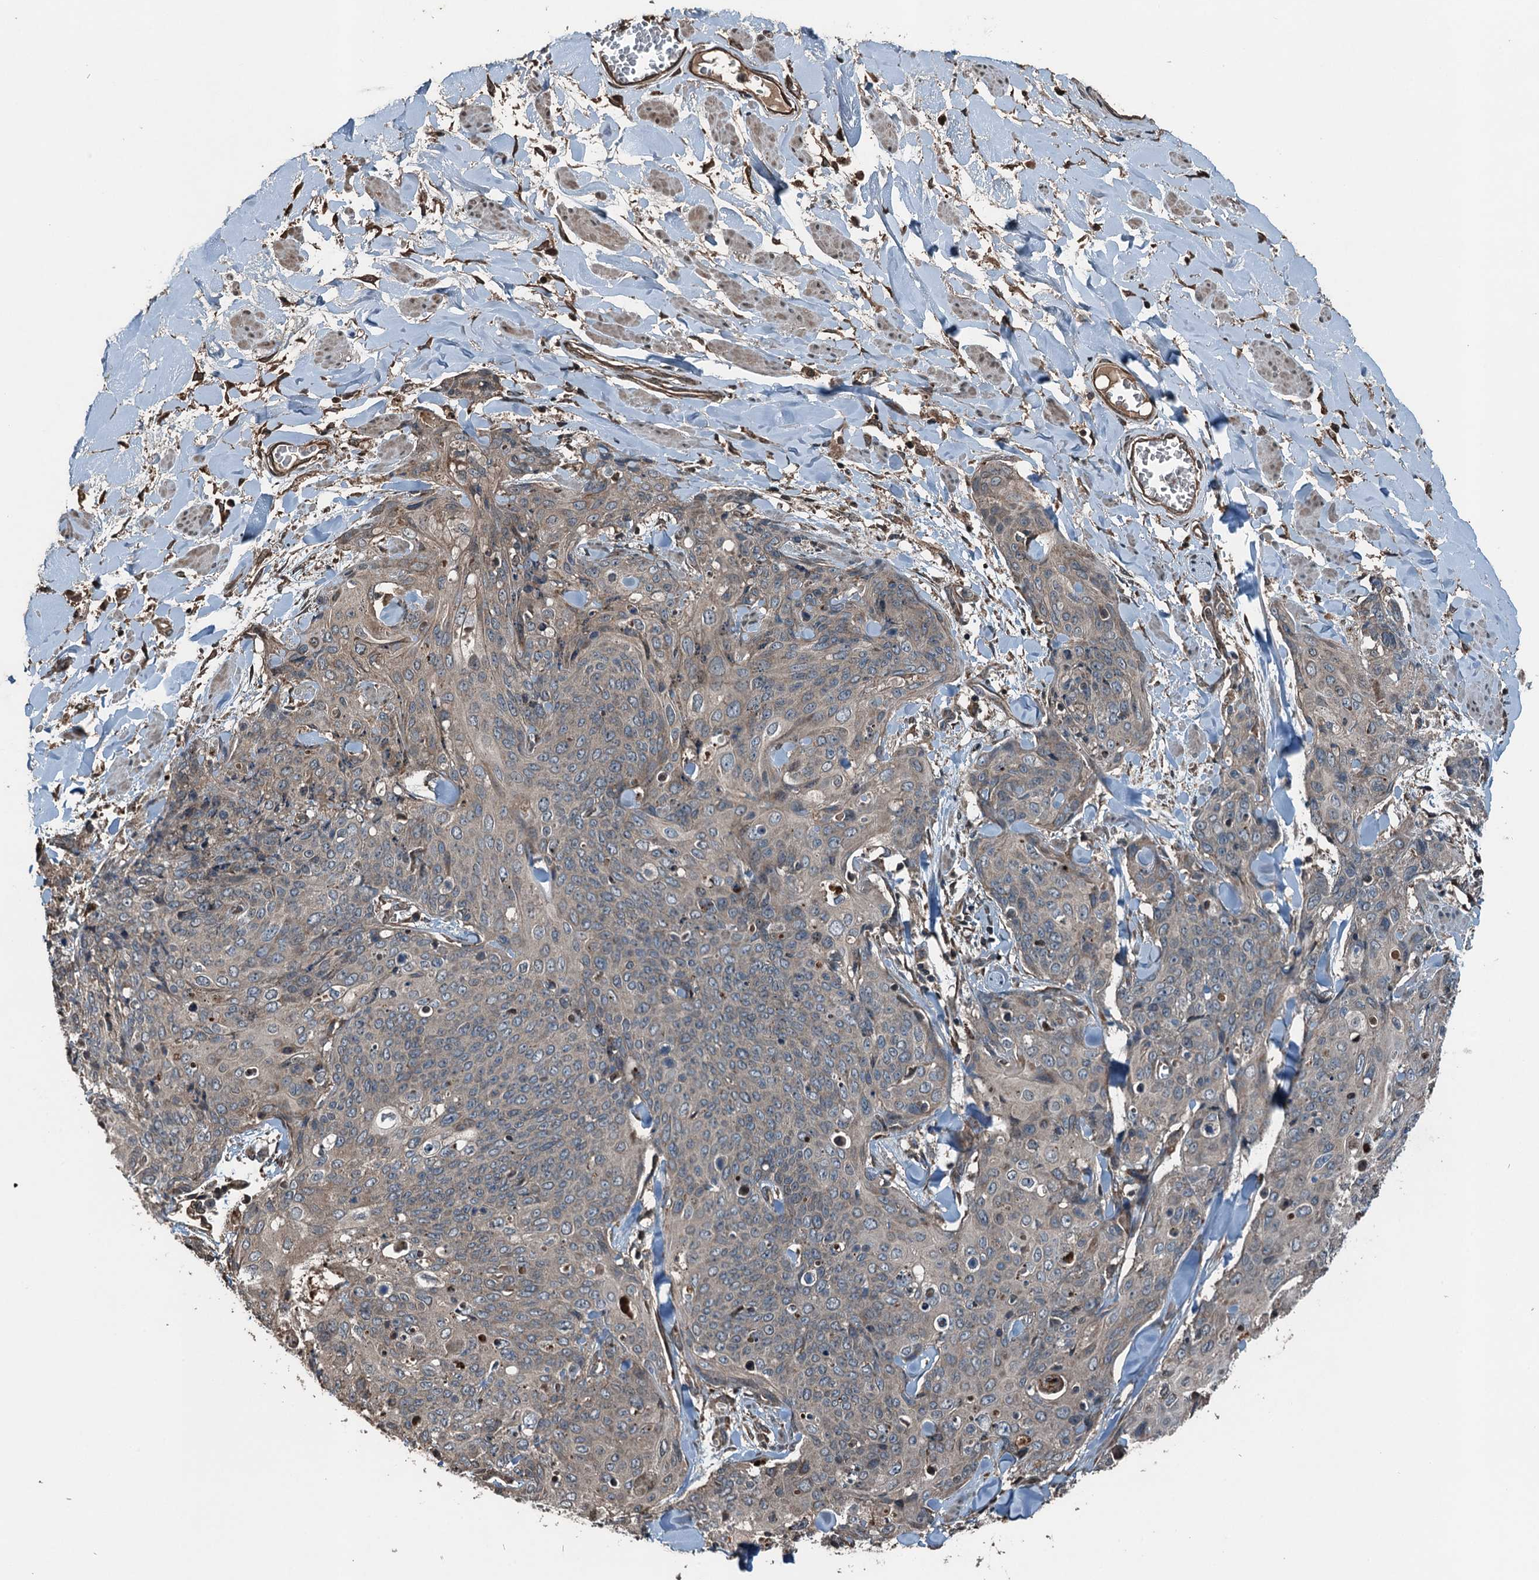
{"staining": {"intensity": "negative", "quantity": "none", "location": "none"}, "tissue": "skin cancer", "cell_type": "Tumor cells", "image_type": "cancer", "snomed": [{"axis": "morphology", "description": "Squamous cell carcinoma, NOS"}, {"axis": "topography", "description": "Skin"}, {"axis": "topography", "description": "Vulva"}], "caption": "Immunohistochemistry (IHC) photomicrograph of human squamous cell carcinoma (skin) stained for a protein (brown), which displays no expression in tumor cells.", "gene": "TCTN1", "patient": {"sex": "female", "age": 85}}